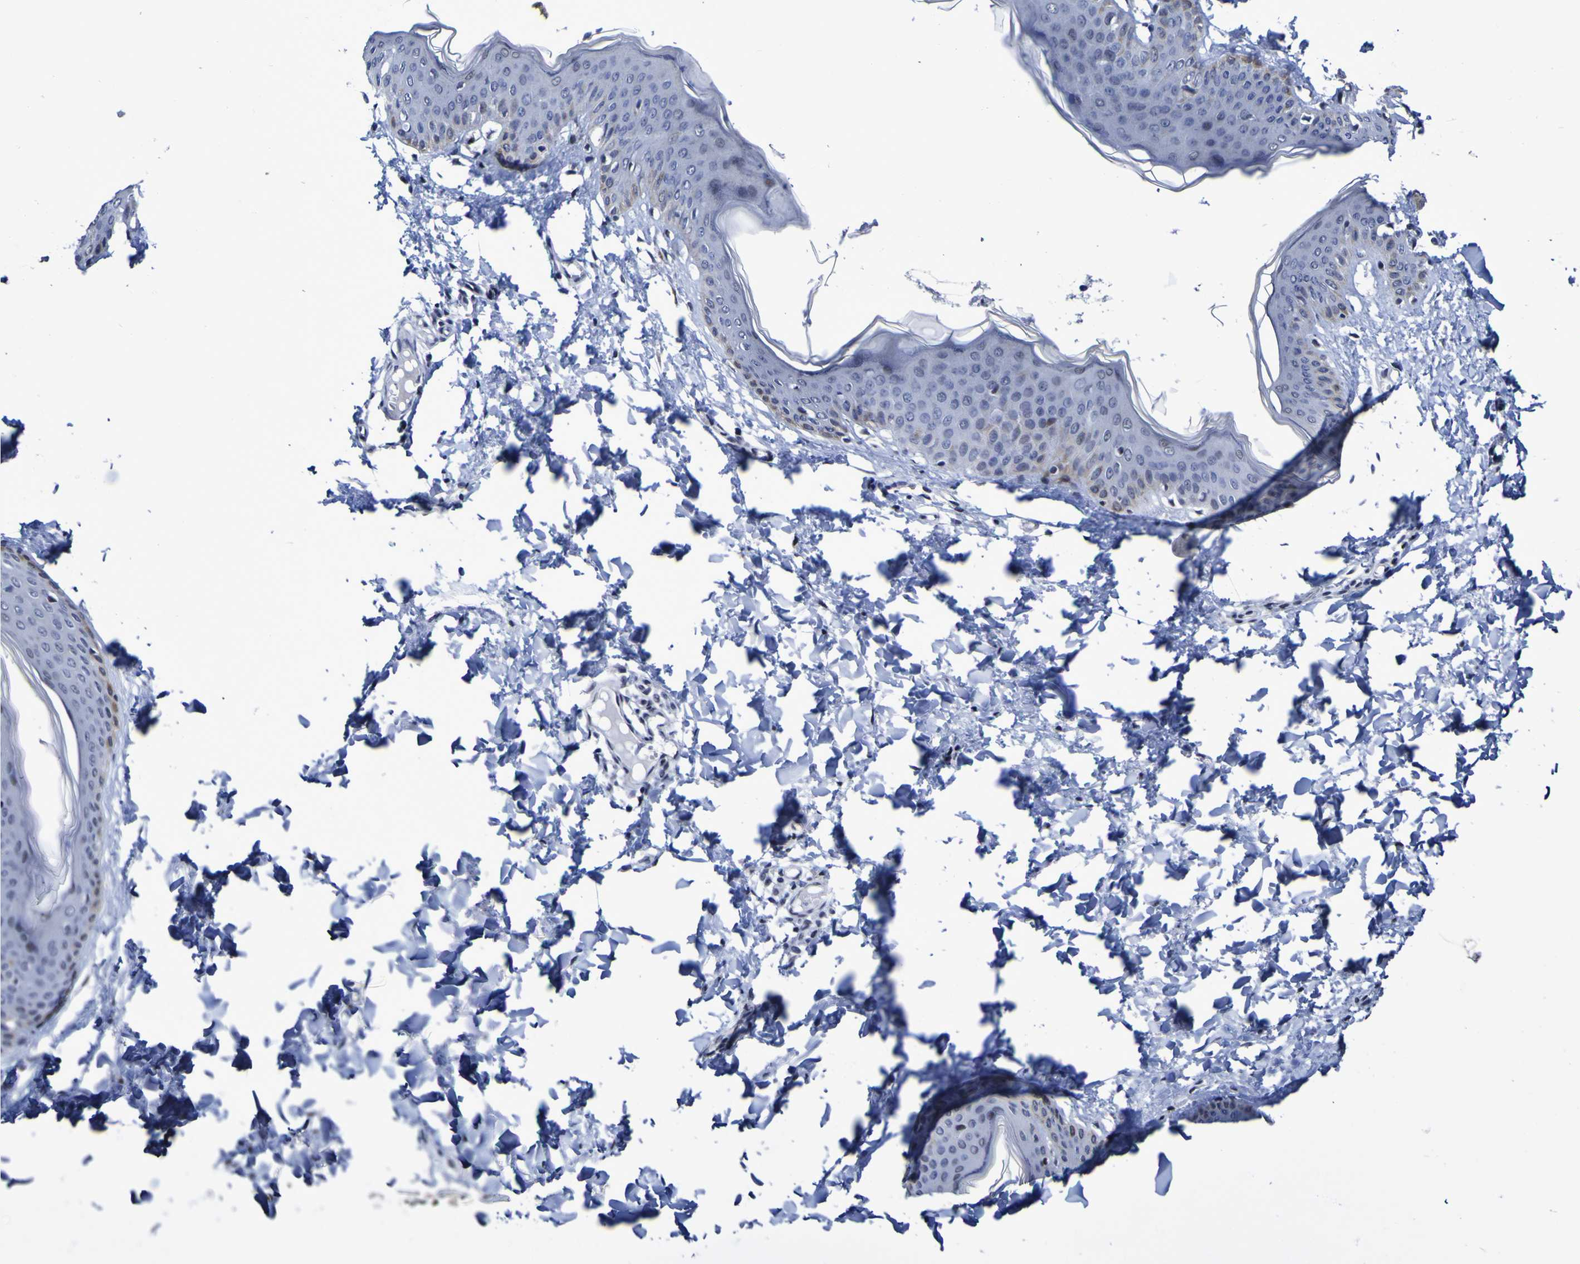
{"staining": {"intensity": "negative", "quantity": "none", "location": "none"}, "tissue": "skin", "cell_type": "Fibroblasts", "image_type": "normal", "snomed": [{"axis": "morphology", "description": "Normal tissue, NOS"}, {"axis": "topography", "description": "Skin"}], "caption": "An IHC image of unremarkable skin is shown. There is no staining in fibroblasts of skin.", "gene": "MBD3", "patient": {"sex": "female", "age": 17}}